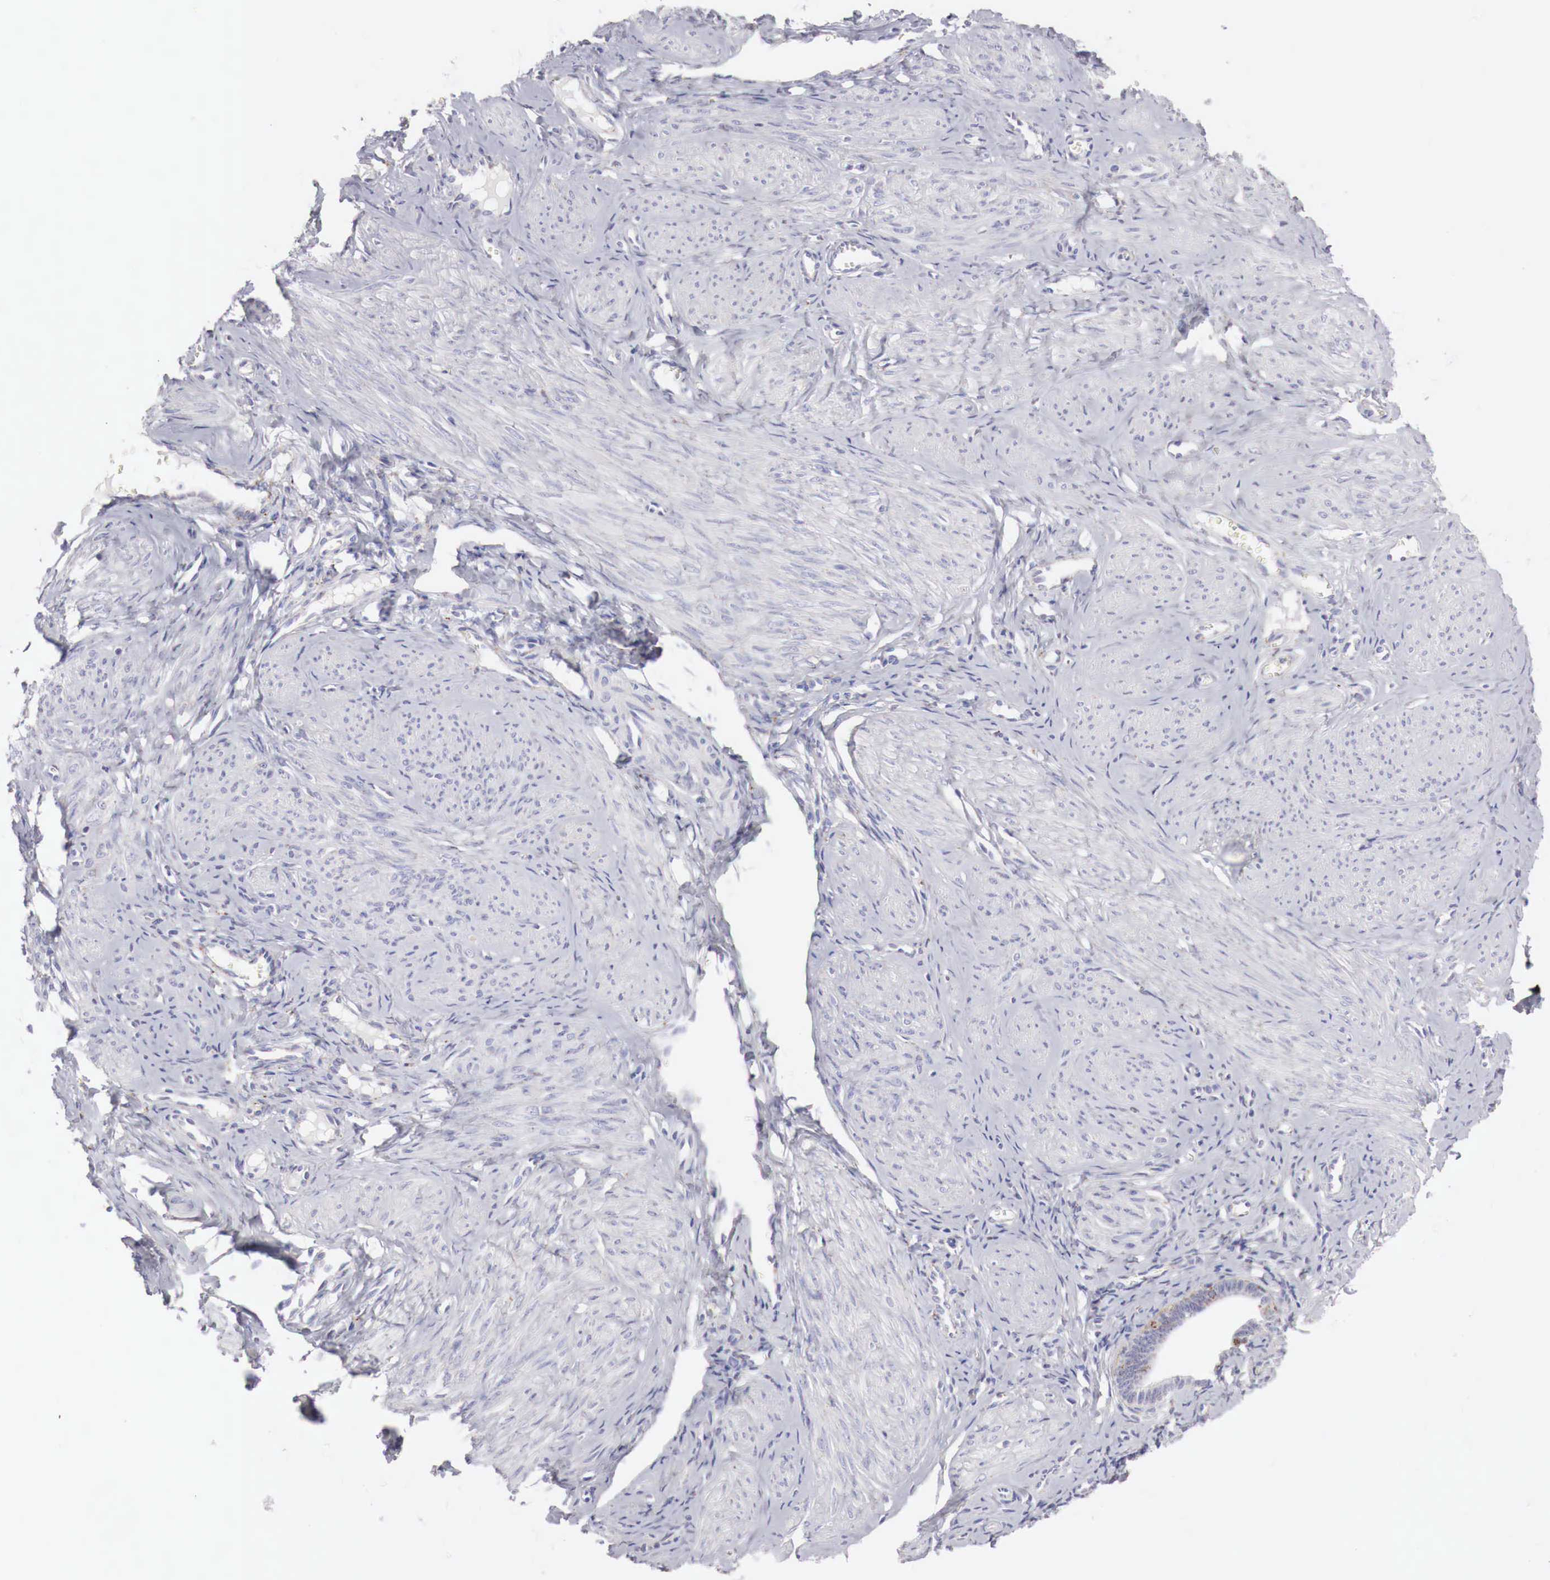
{"staining": {"intensity": "negative", "quantity": "none", "location": "none"}, "tissue": "smooth muscle", "cell_type": "Smooth muscle cells", "image_type": "normal", "snomed": [{"axis": "morphology", "description": "Normal tissue, NOS"}, {"axis": "topography", "description": "Uterus"}], "caption": "There is no significant positivity in smooth muscle cells of smooth muscle. The staining is performed using DAB (3,3'-diaminobenzidine) brown chromogen with nuclei counter-stained in using hematoxylin.", "gene": "GLA", "patient": {"sex": "female", "age": 45}}